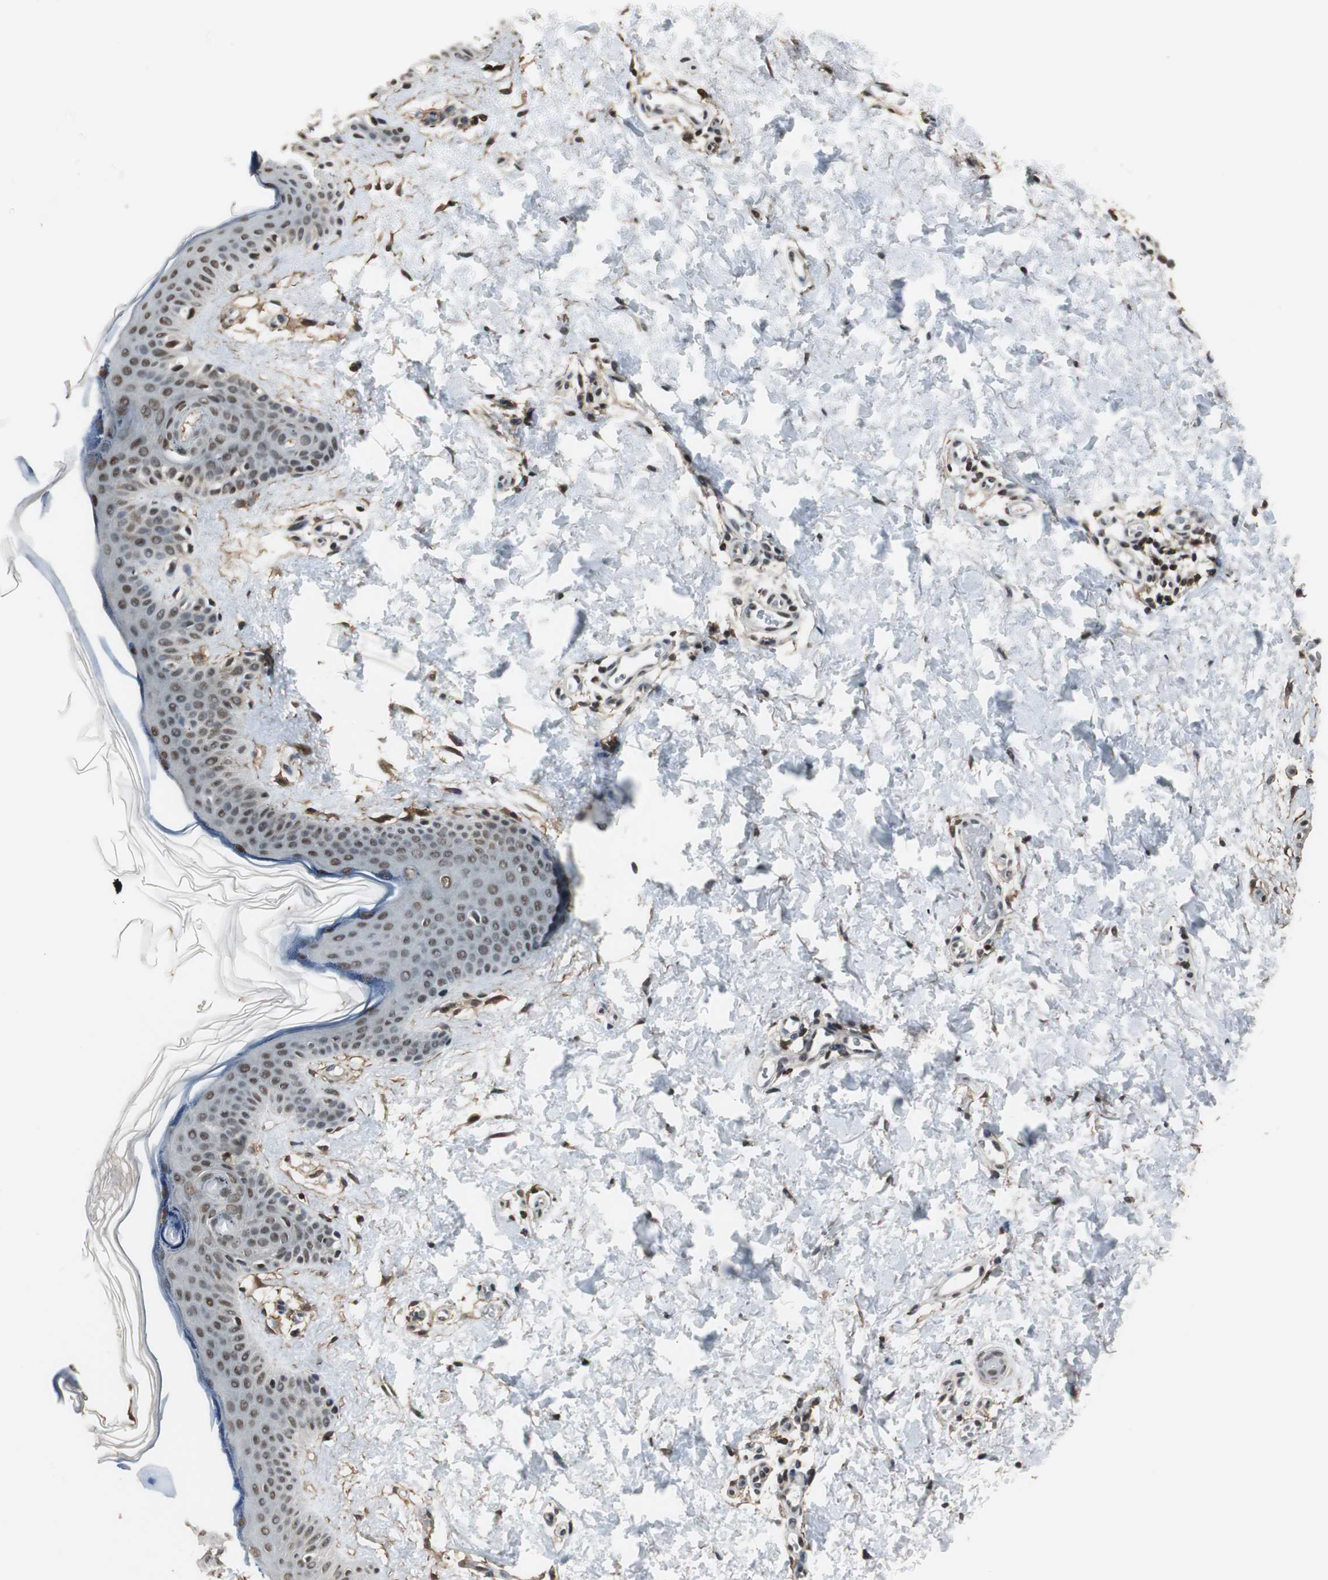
{"staining": {"intensity": "strong", "quantity": ">75%", "location": "nuclear"}, "tissue": "skin", "cell_type": "Fibroblasts", "image_type": "normal", "snomed": [{"axis": "morphology", "description": "Normal tissue, NOS"}, {"axis": "topography", "description": "Skin"}], "caption": "Skin stained with DAB (3,3'-diaminobenzidine) immunohistochemistry (IHC) displays high levels of strong nuclear positivity in about >75% of fibroblasts. (Brightfield microscopy of DAB IHC at high magnification).", "gene": "MKX", "patient": {"sex": "female", "age": 56}}